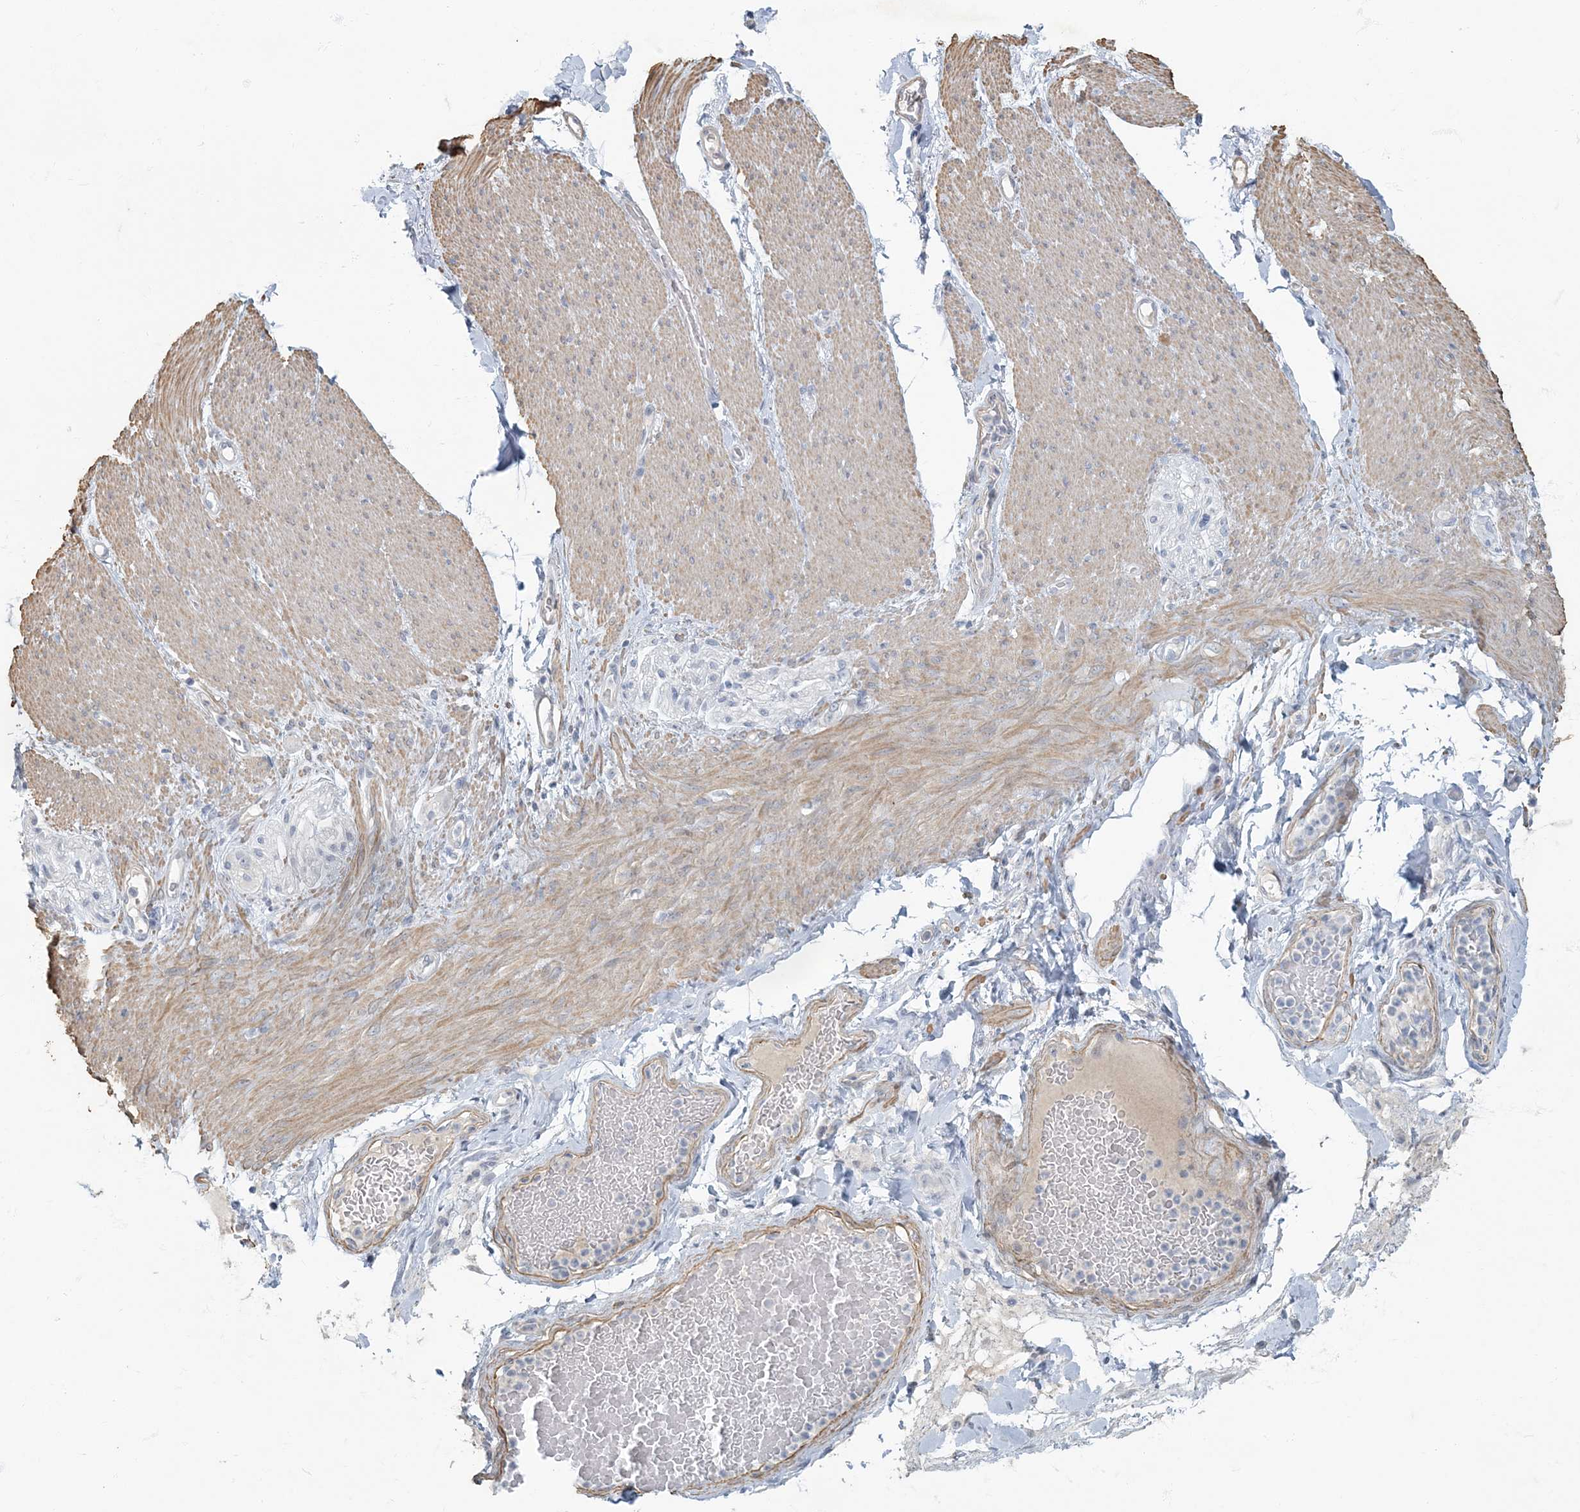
{"staining": {"intensity": "negative", "quantity": "none", "location": "none"}, "tissue": "adipose tissue", "cell_type": "Adipocytes", "image_type": "normal", "snomed": [{"axis": "morphology", "description": "Normal tissue, NOS"}, {"axis": "topography", "description": "Colon"}, {"axis": "topography", "description": "Peripheral nerve tissue"}], "caption": "There is no significant positivity in adipocytes of adipose tissue. (Immunohistochemistry (ihc), brightfield microscopy, high magnification).", "gene": "MYOT", "patient": {"sex": "female", "age": 61}}